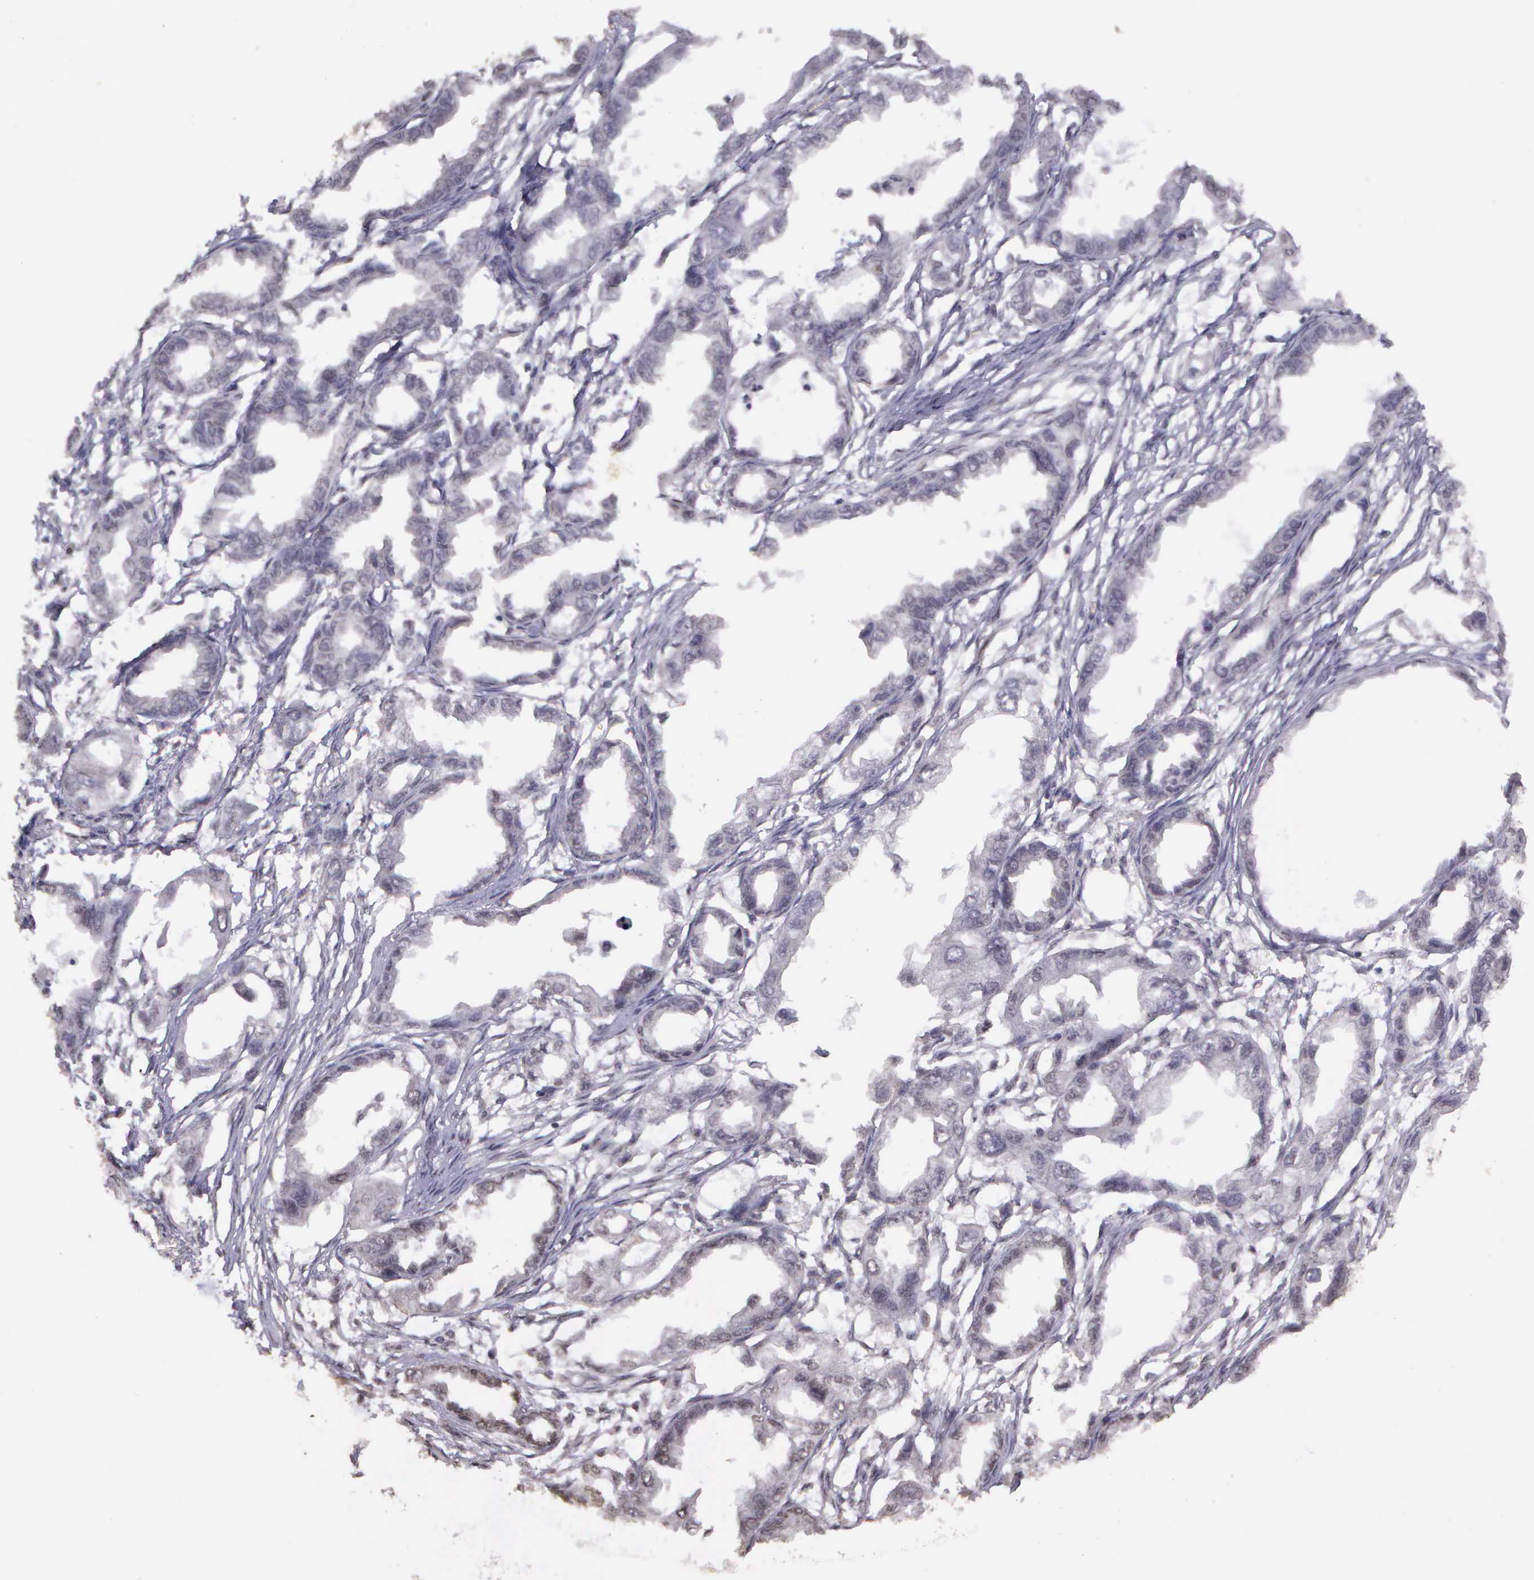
{"staining": {"intensity": "negative", "quantity": "none", "location": "none"}, "tissue": "endometrial cancer", "cell_type": "Tumor cells", "image_type": "cancer", "snomed": [{"axis": "morphology", "description": "Adenocarcinoma, NOS"}, {"axis": "topography", "description": "Endometrium"}], "caption": "Immunohistochemistry image of neoplastic tissue: human adenocarcinoma (endometrial) stained with DAB (3,3'-diaminobenzidine) shows no significant protein expression in tumor cells.", "gene": "ARMCX5", "patient": {"sex": "female", "age": 67}}